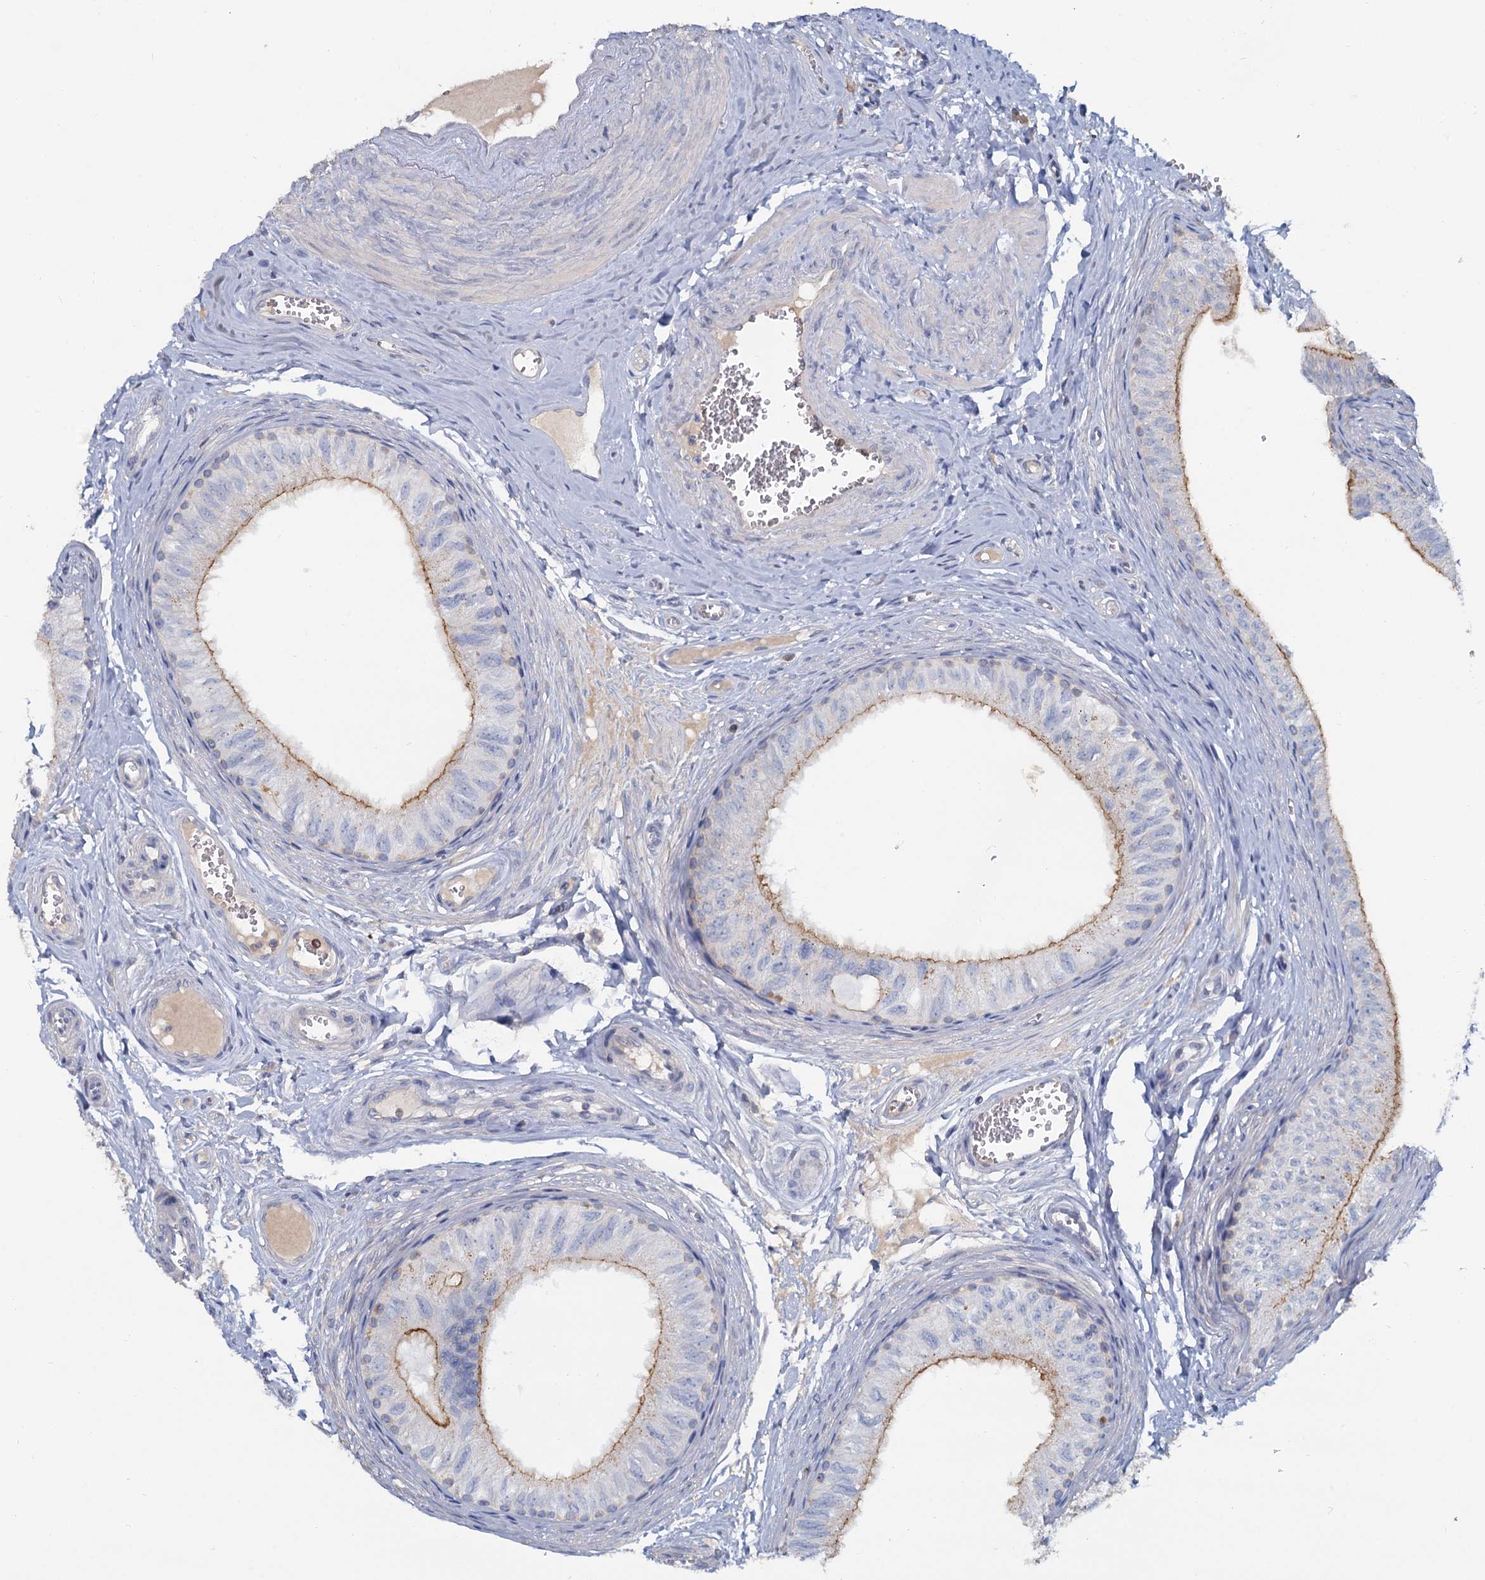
{"staining": {"intensity": "moderate", "quantity": "<25%", "location": "cytoplasmic/membranous"}, "tissue": "epididymis", "cell_type": "Glandular cells", "image_type": "normal", "snomed": [{"axis": "morphology", "description": "Normal tissue, NOS"}, {"axis": "topography", "description": "Epididymis"}], "caption": "The photomicrograph demonstrates a brown stain indicating the presence of a protein in the cytoplasmic/membranous of glandular cells in epididymis. Nuclei are stained in blue.", "gene": "ACSM3", "patient": {"sex": "male", "age": 42}}